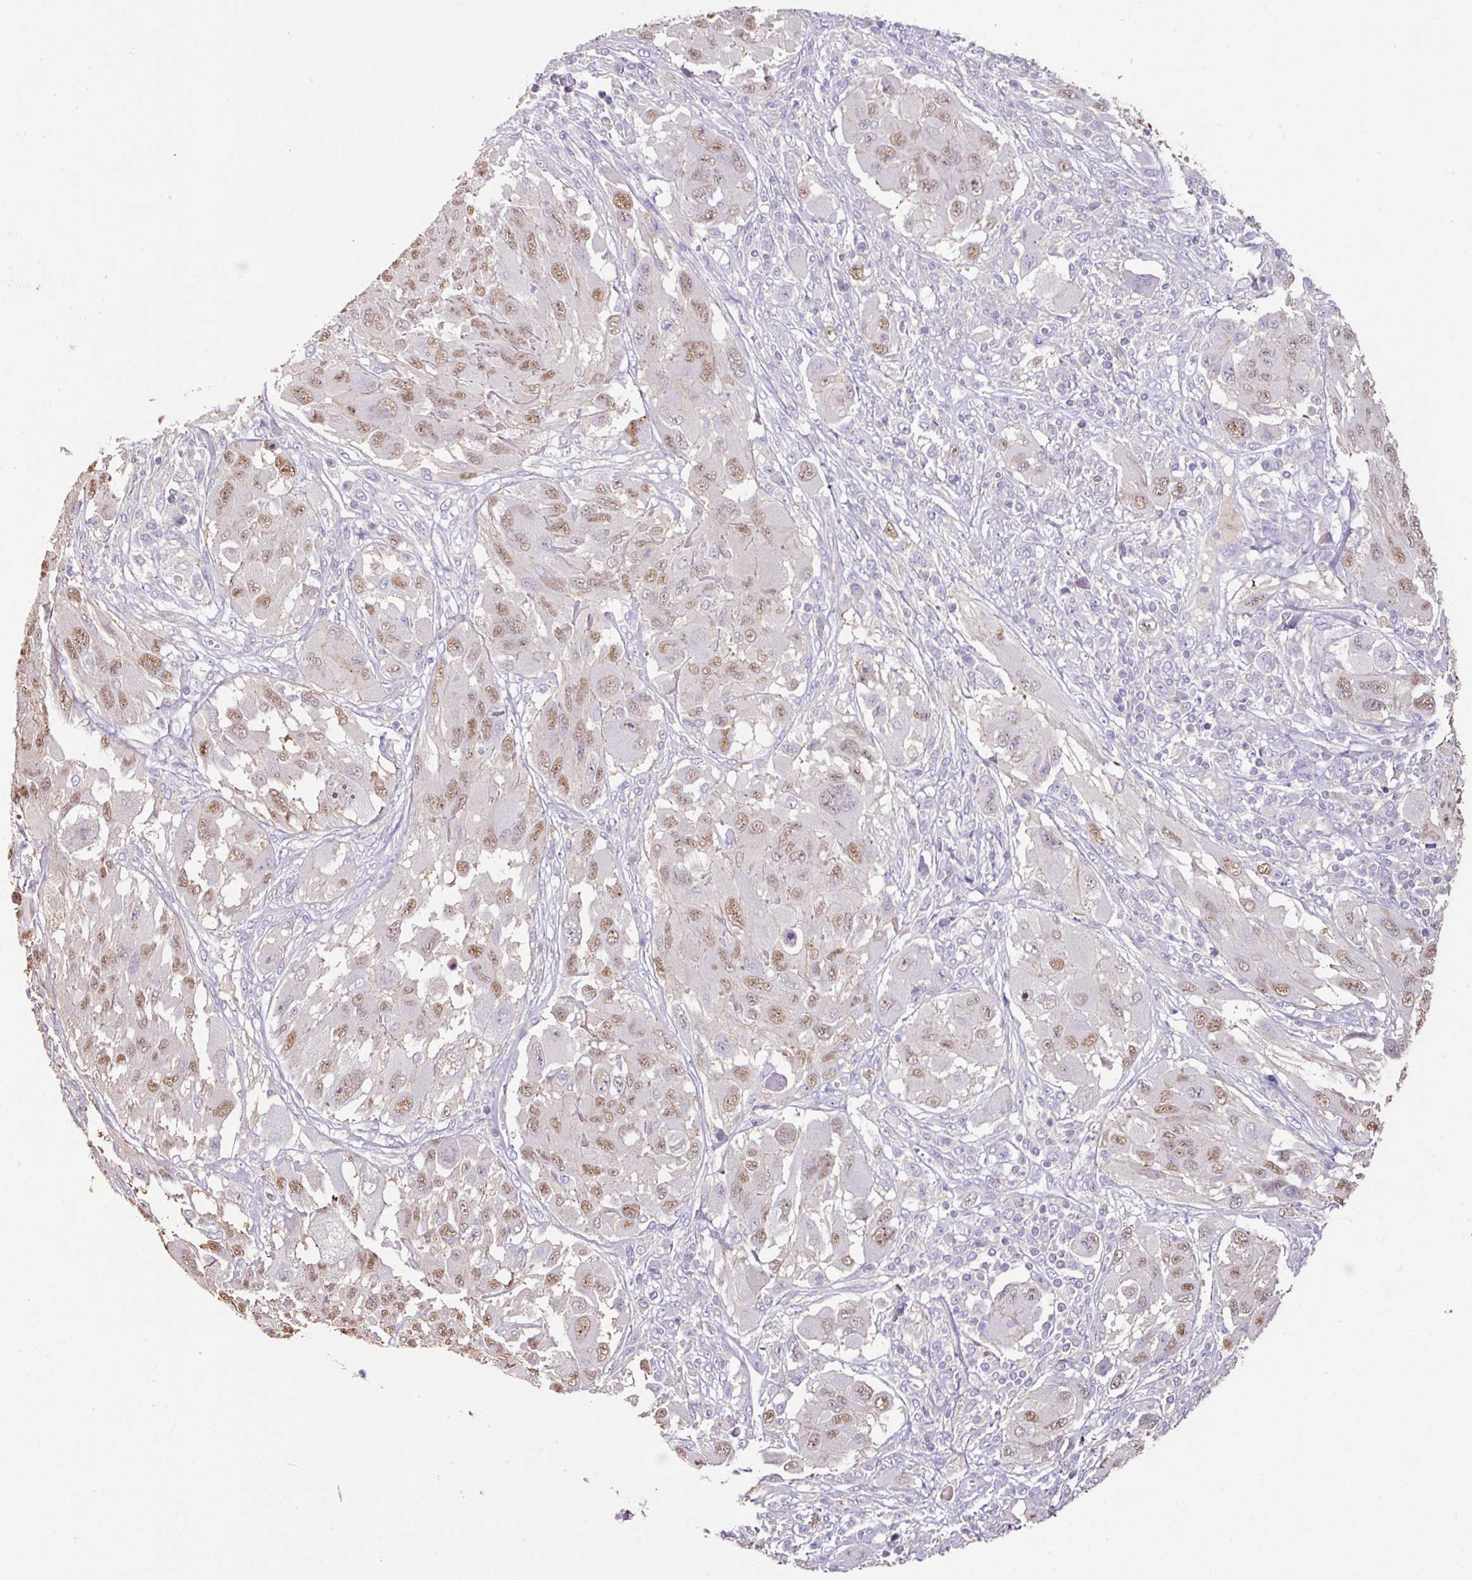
{"staining": {"intensity": "moderate", "quantity": ">75%", "location": "nuclear"}, "tissue": "melanoma", "cell_type": "Tumor cells", "image_type": "cancer", "snomed": [{"axis": "morphology", "description": "Malignant melanoma, NOS"}, {"axis": "topography", "description": "Skin"}], "caption": "Protein analysis of melanoma tissue displays moderate nuclear staining in about >75% of tumor cells.", "gene": "AGR3", "patient": {"sex": "female", "age": 91}}